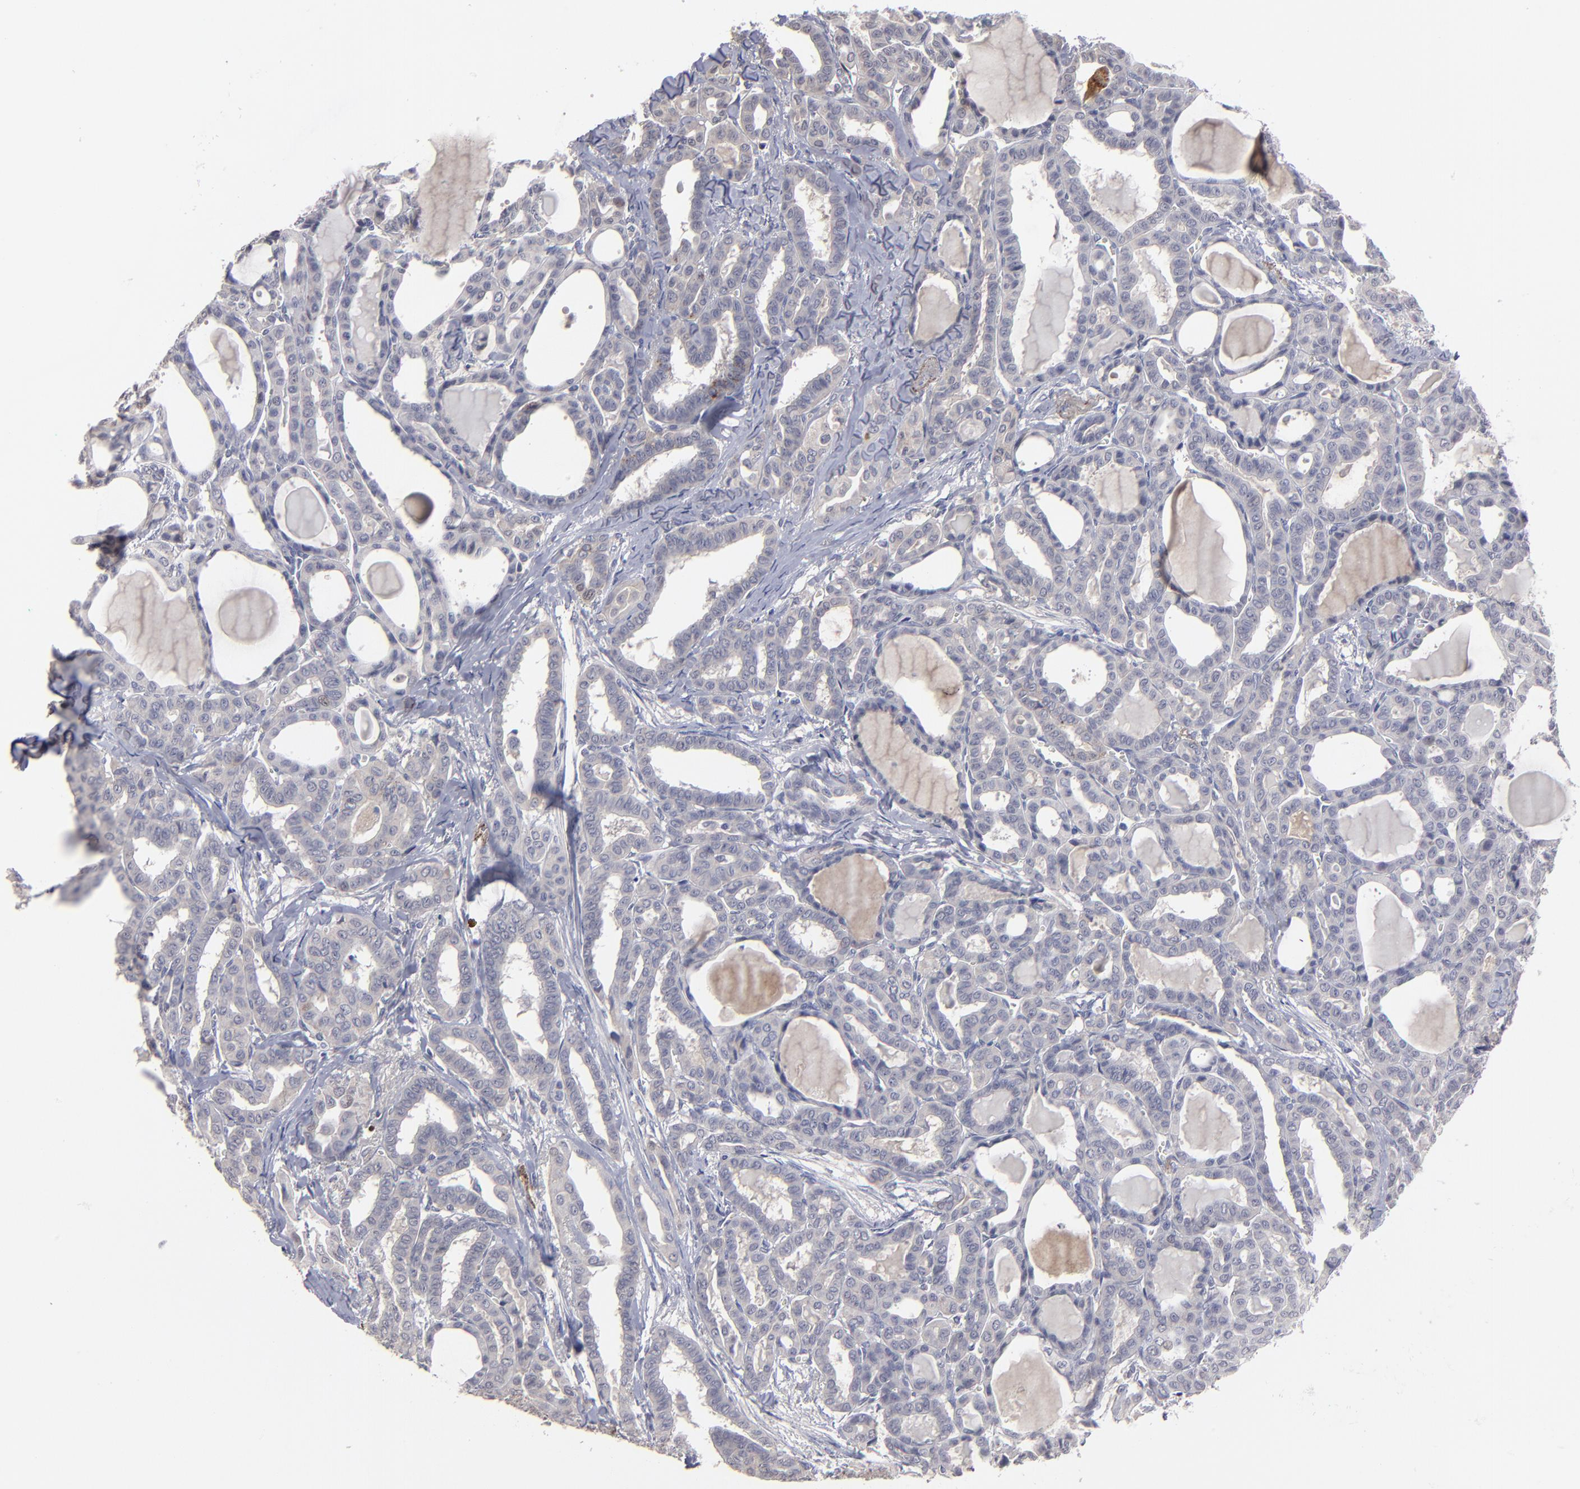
{"staining": {"intensity": "negative", "quantity": "none", "location": "none"}, "tissue": "thyroid cancer", "cell_type": "Tumor cells", "image_type": "cancer", "snomed": [{"axis": "morphology", "description": "Carcinoma, NOS"}, {"axis": "topography", "description": "Thyroid gland"}], "caption": "Immunohistochemistry (IHC) photomicrograph of thyroid carcinoma stained for a protein (brown), which shows no expression in tumor cells. Brightfield microscopy of immunohistochemistry (IHC) stained with DAB (brown) and hematoxylin (blue), captured at high magnification.", "gene": "GPM6B", "patient": {"sex": "female", "age": 91}}